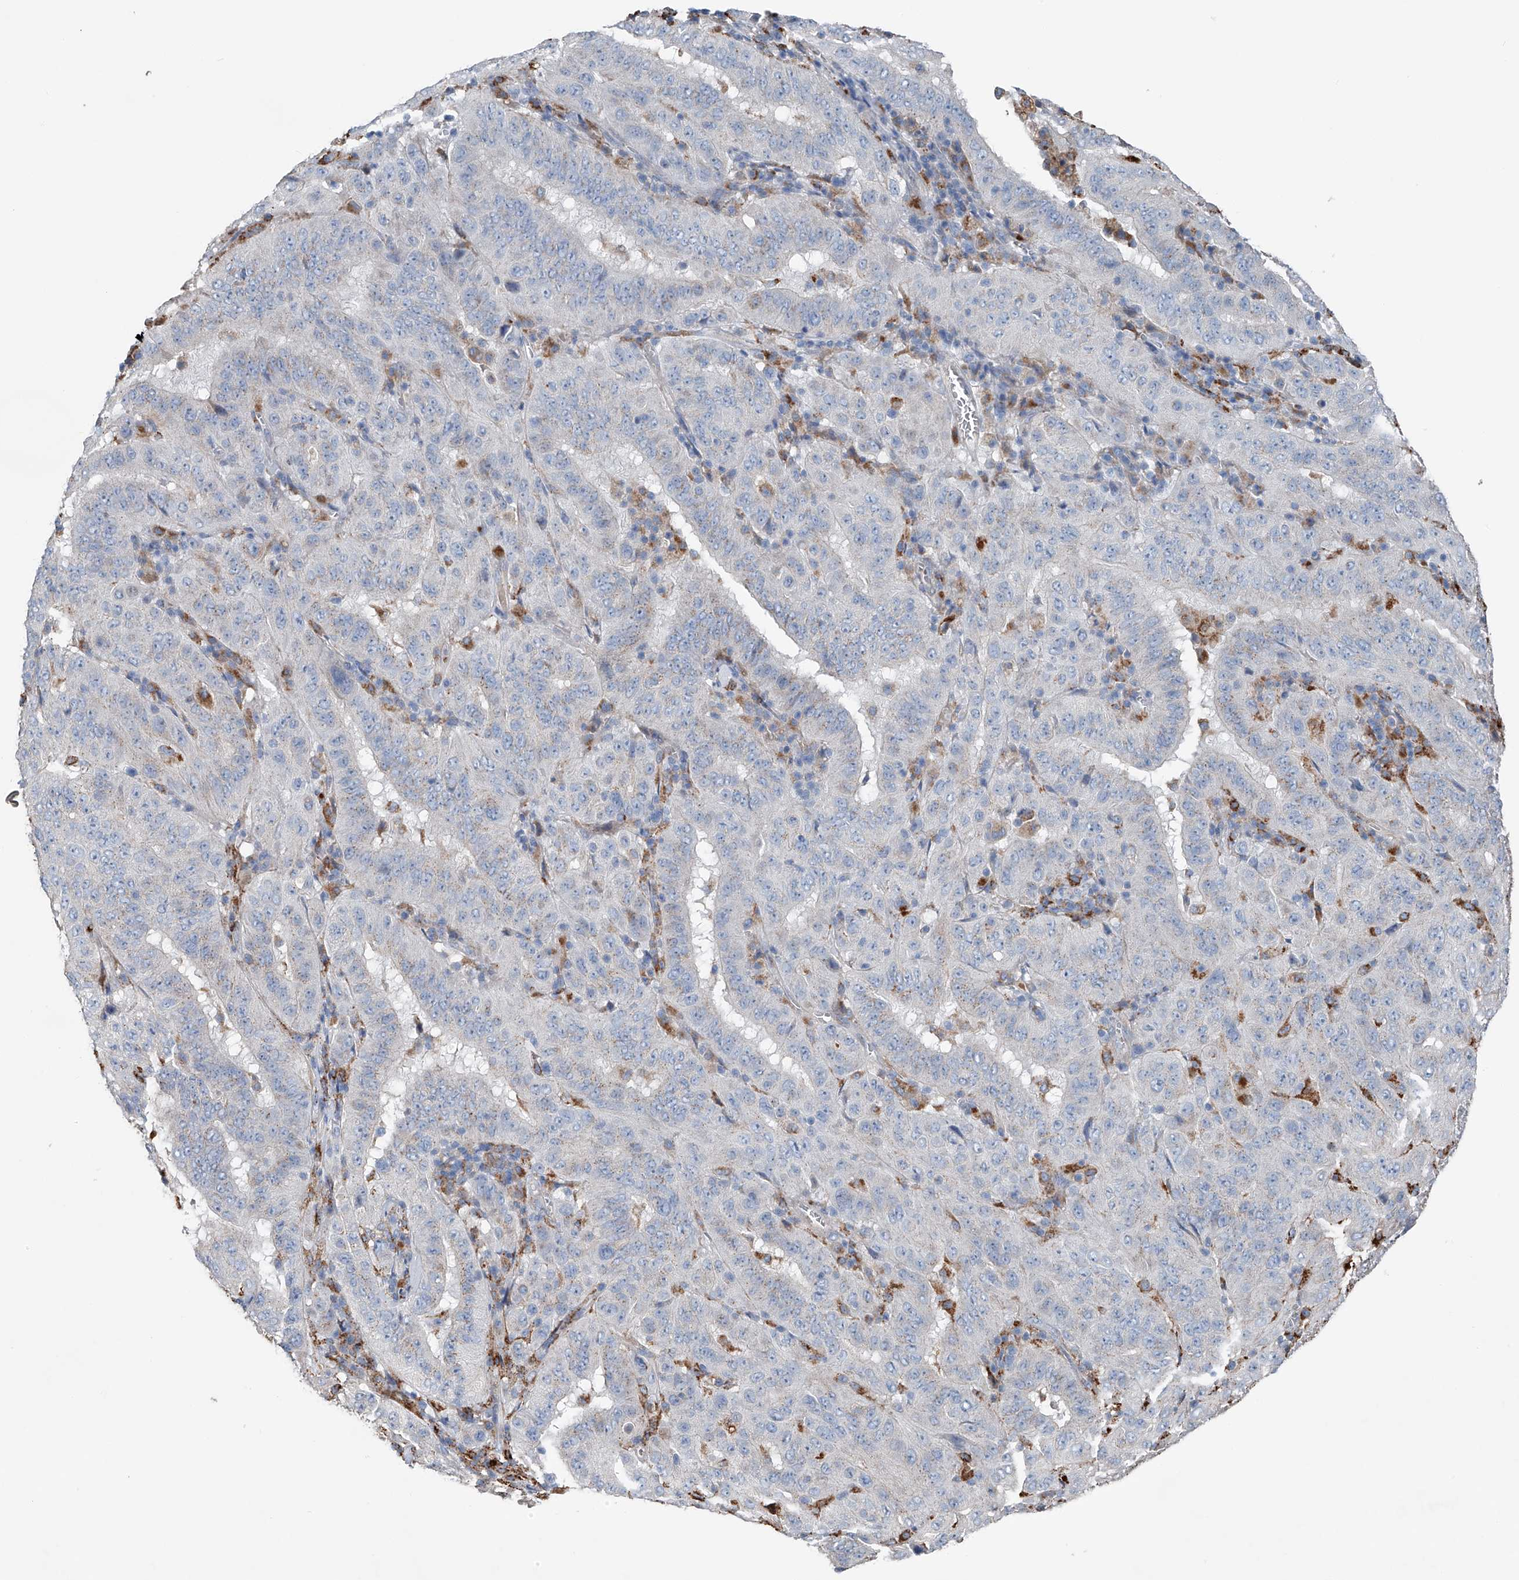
{"staining": {"intensity": "negative", "quantity": "none", "location": "none"}, "tissue": "pancreatic cancer", "cell_type": "Tumor cells", "image_type": "cancer", "snomed": [{"axis": "morphology", "description": "Adenocarcinoma, NOS"}, {"axis": "topography", "description": "Pancreas"}], "caption": "IHC micrograph of pancreatic adenocarcinoma stained for a protein (brown), which shows no expression in tumor cells.", "gene": "ZNF772", "patient": {"sex": "male", "age": 63}}